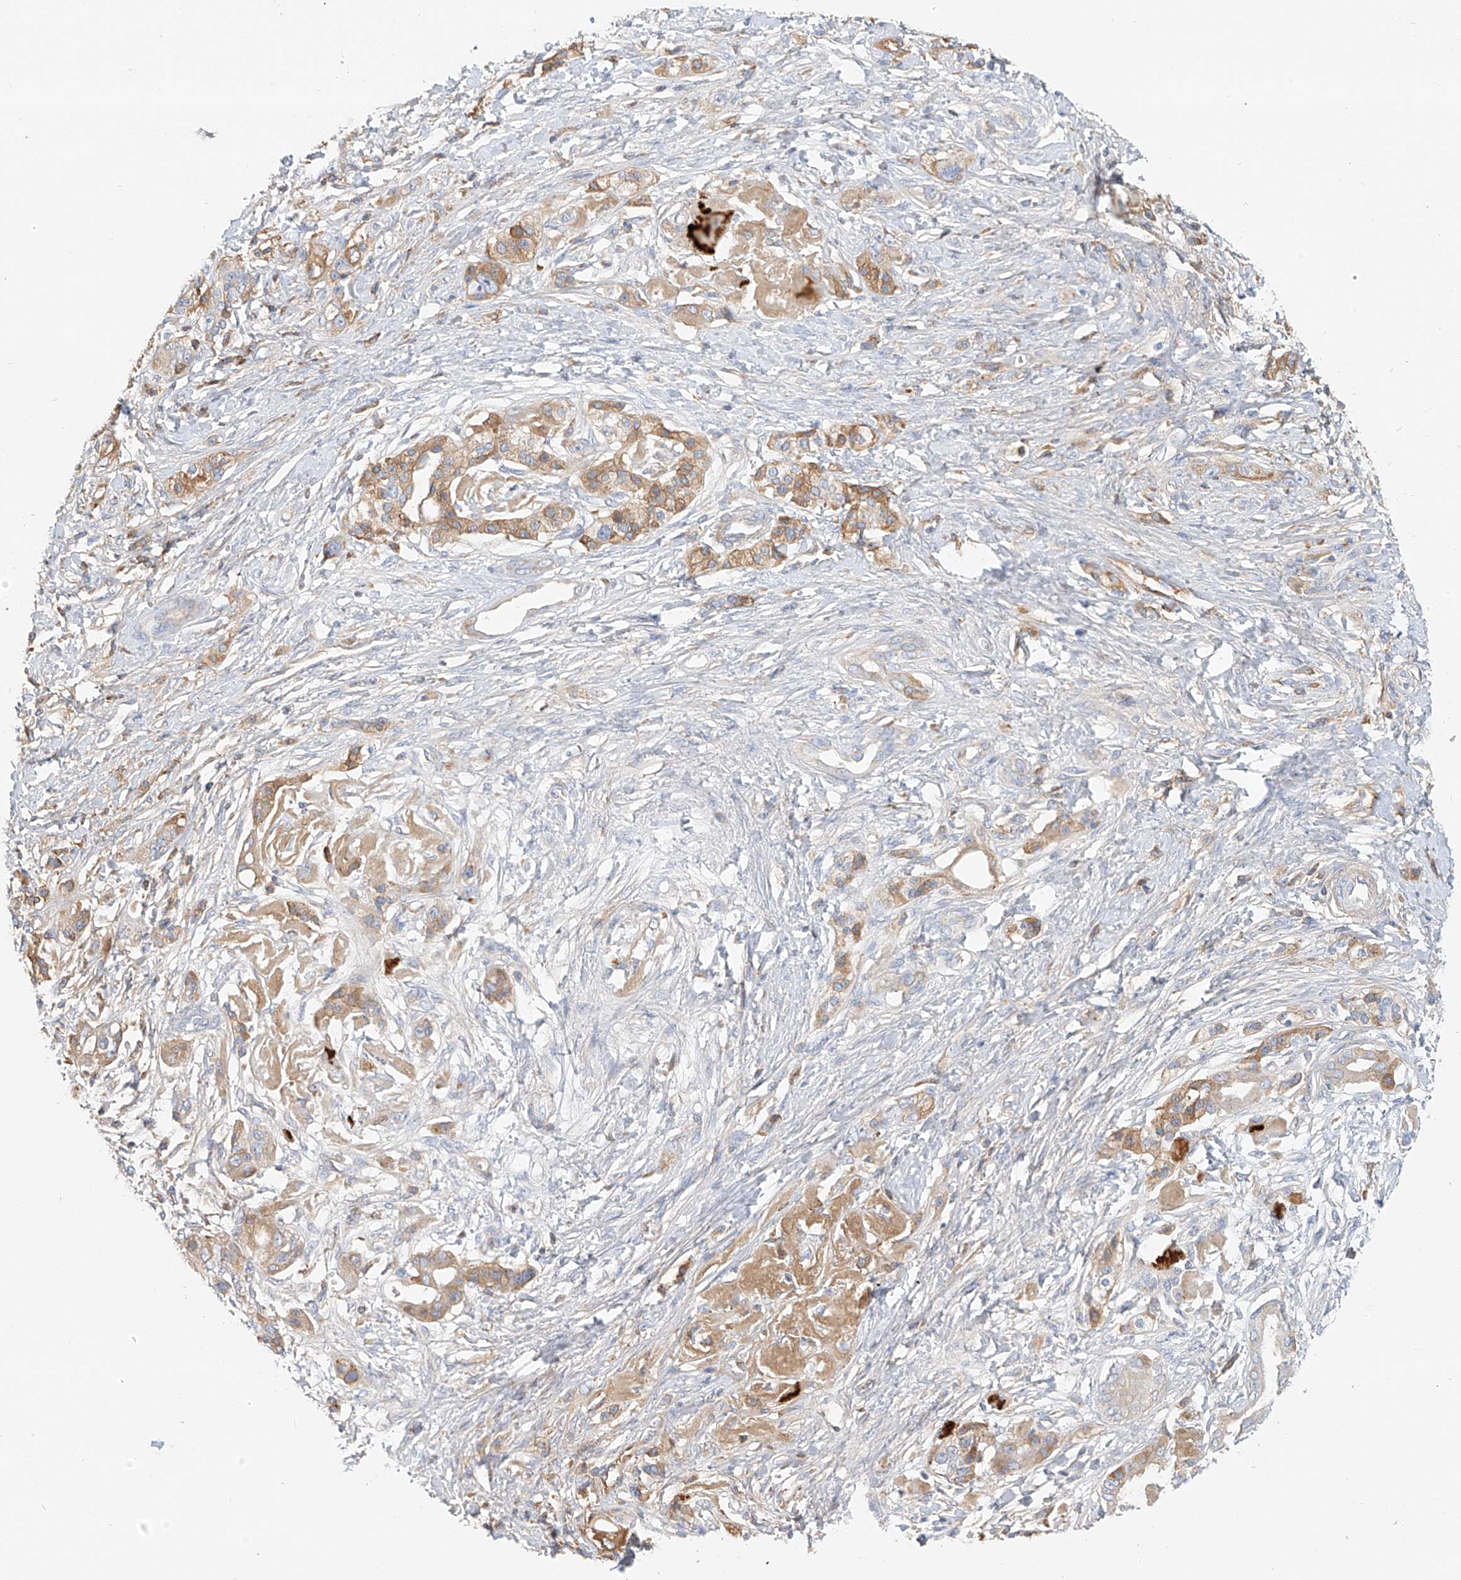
{"staining": {"intensity": "moderate", "quantity": ">75%", "location": "cytoplasmic/membranous"}, "tissue": "pancreatic cancer", "cell_type": "Tumor cells", "image_type": "cancer", "snomed": [{"axis": "morphology", "description": "Adenocarcinoma, NOS"}, {"axis": "topography", "description": "Pancreas"}], "caption": "Pancreatic adenocarcinoma stained with a protein marker demonstrates moderate staining in tumor cells.", "gene": "OCSTAMP", "patient": {"sex": "male", "age": 70}}